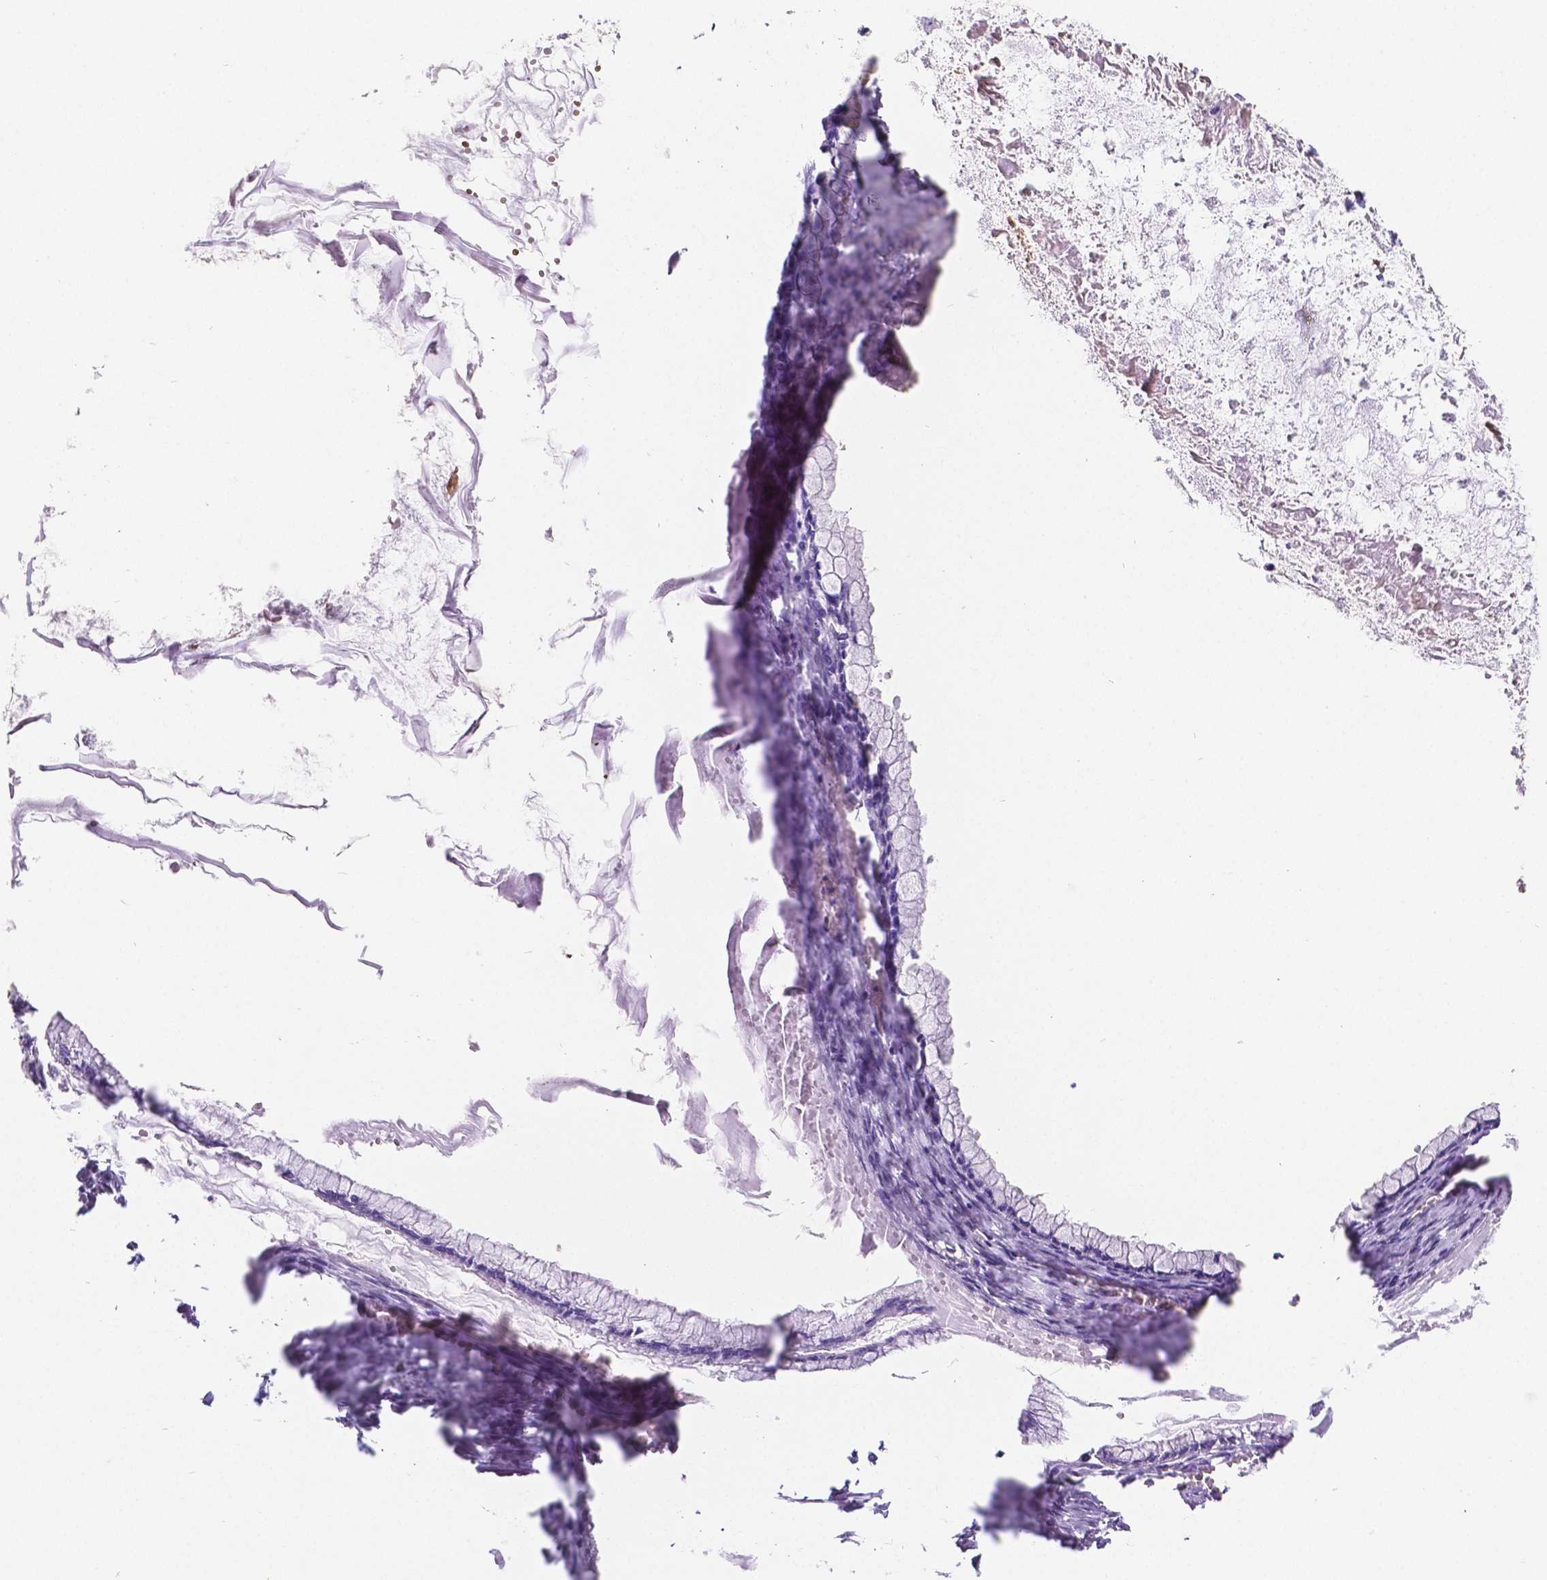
{"staining": {"intensity": "moderate", "quantity": "<25%", "location": "cytoplasmic/membranous"}, "tissue": "ovarian cancer", "cell_type": "Tumor cells", "image_type": "cancer", "snomed": [{"axis": "morphology", "description": "Cystadenocarcinoma, mucinous, NOS"}, {"axis": "topography", "description": "Ovary"}], "caption": "Tumor cells demonstrate moderate cytoplasmic/membranous positivity in about <25% of cells in ovarian cancer (mucinous cystadenocarcinoma). Using DAB (brown) and hematoxylin (blue) stains, captured at high magnification using brightfield microscopy.", "gene": "MEF2C", "patient": {"sex": "female", "age": 67}}